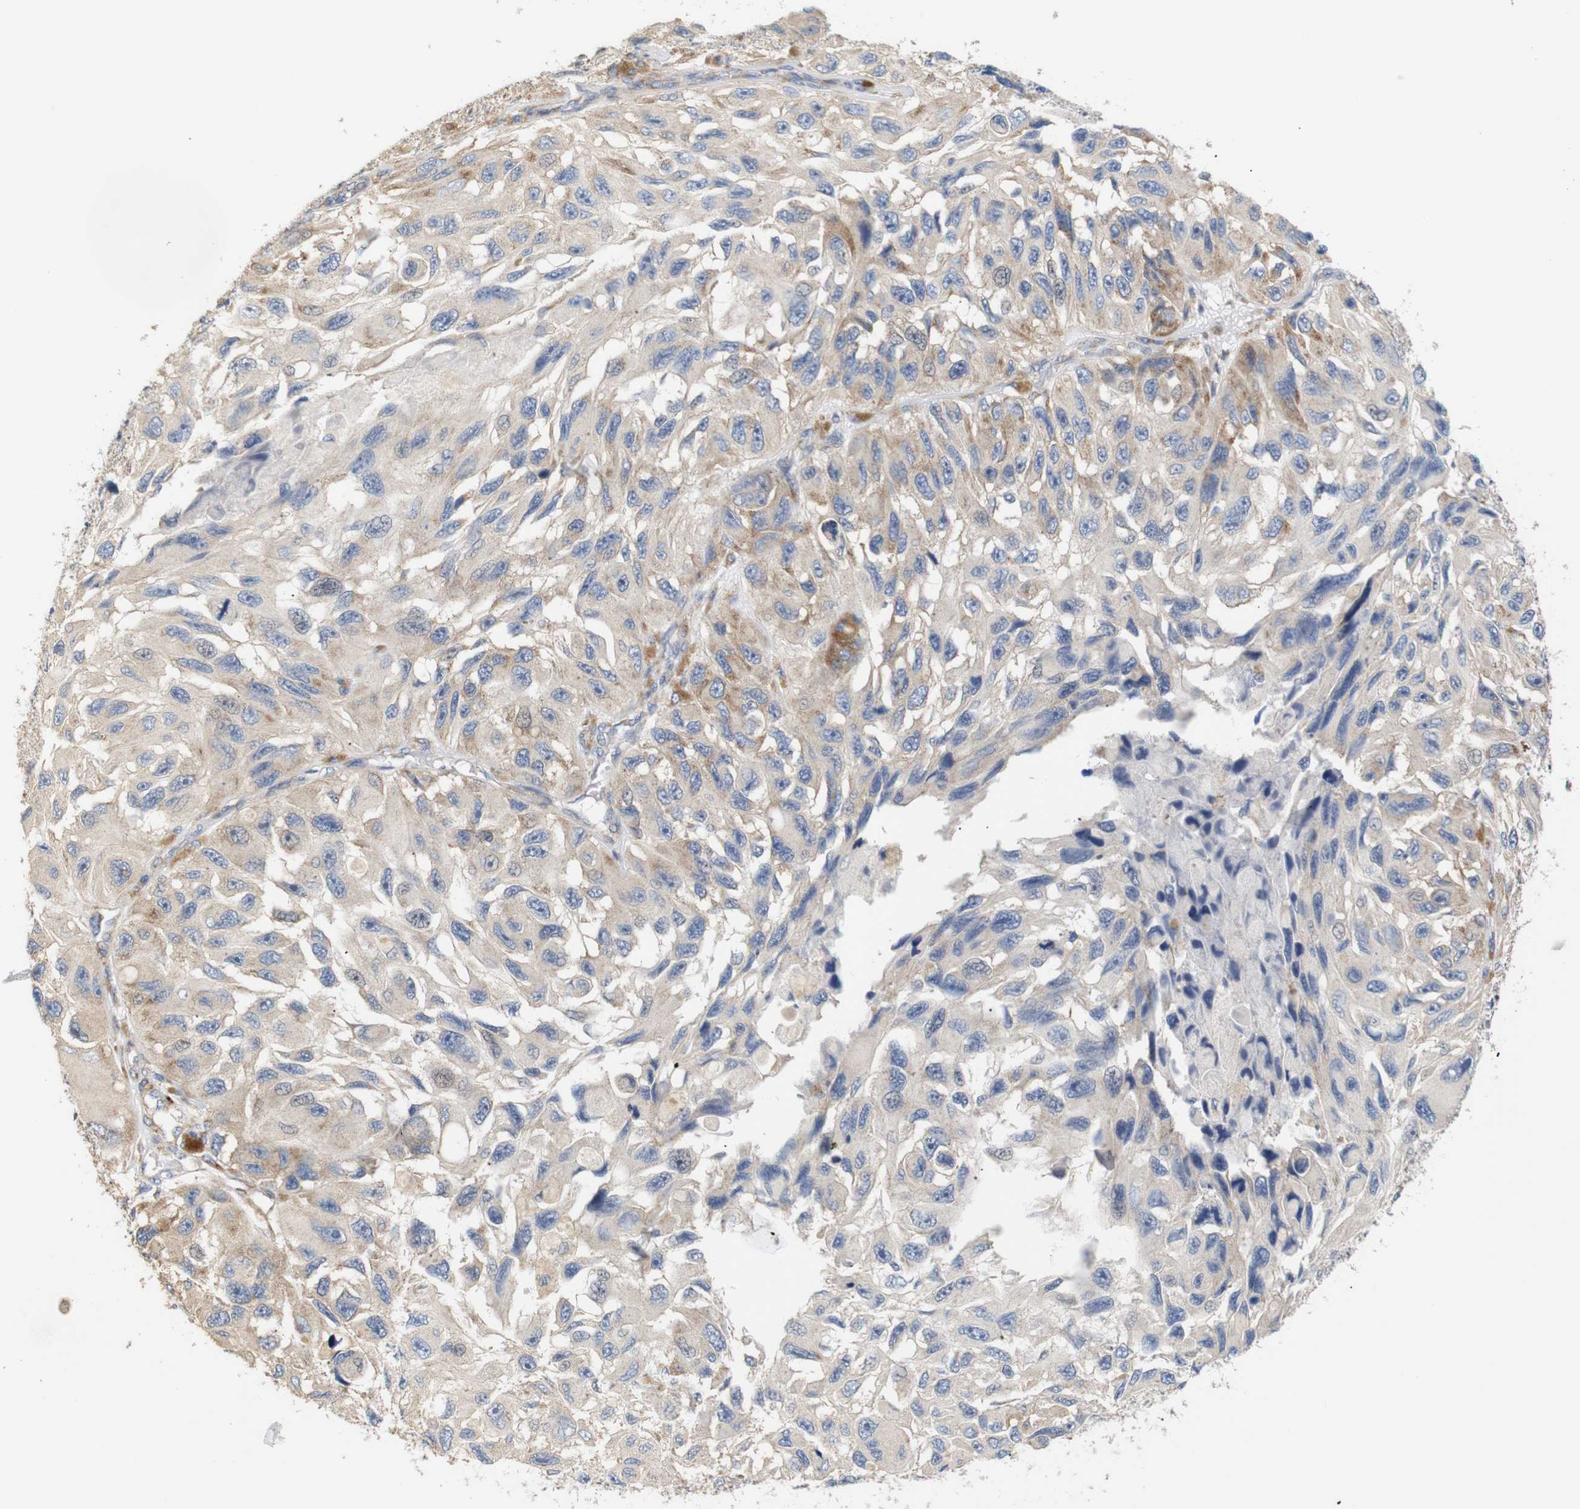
{"staining": {"intensity": "weak", "quantity": ">75%", "location": "cytoplasmic/membranous"}, "tissue": "melanoma", "cell_type": "Tumor cells", "image_type": "cancer", "snomed": [{"axis": "morphology", "description": "Malignant melanoma, NOS"}, {"axis": "topography", "description": "Skin"}], "caption": "About >75% of tumor cells in melanoma show weak cytoplasmic/membranous protein positivity as visualized by brown immunohistochemical staining.", "gene": "TRIM5", "patient": {"sex": "female", "age": 73}}